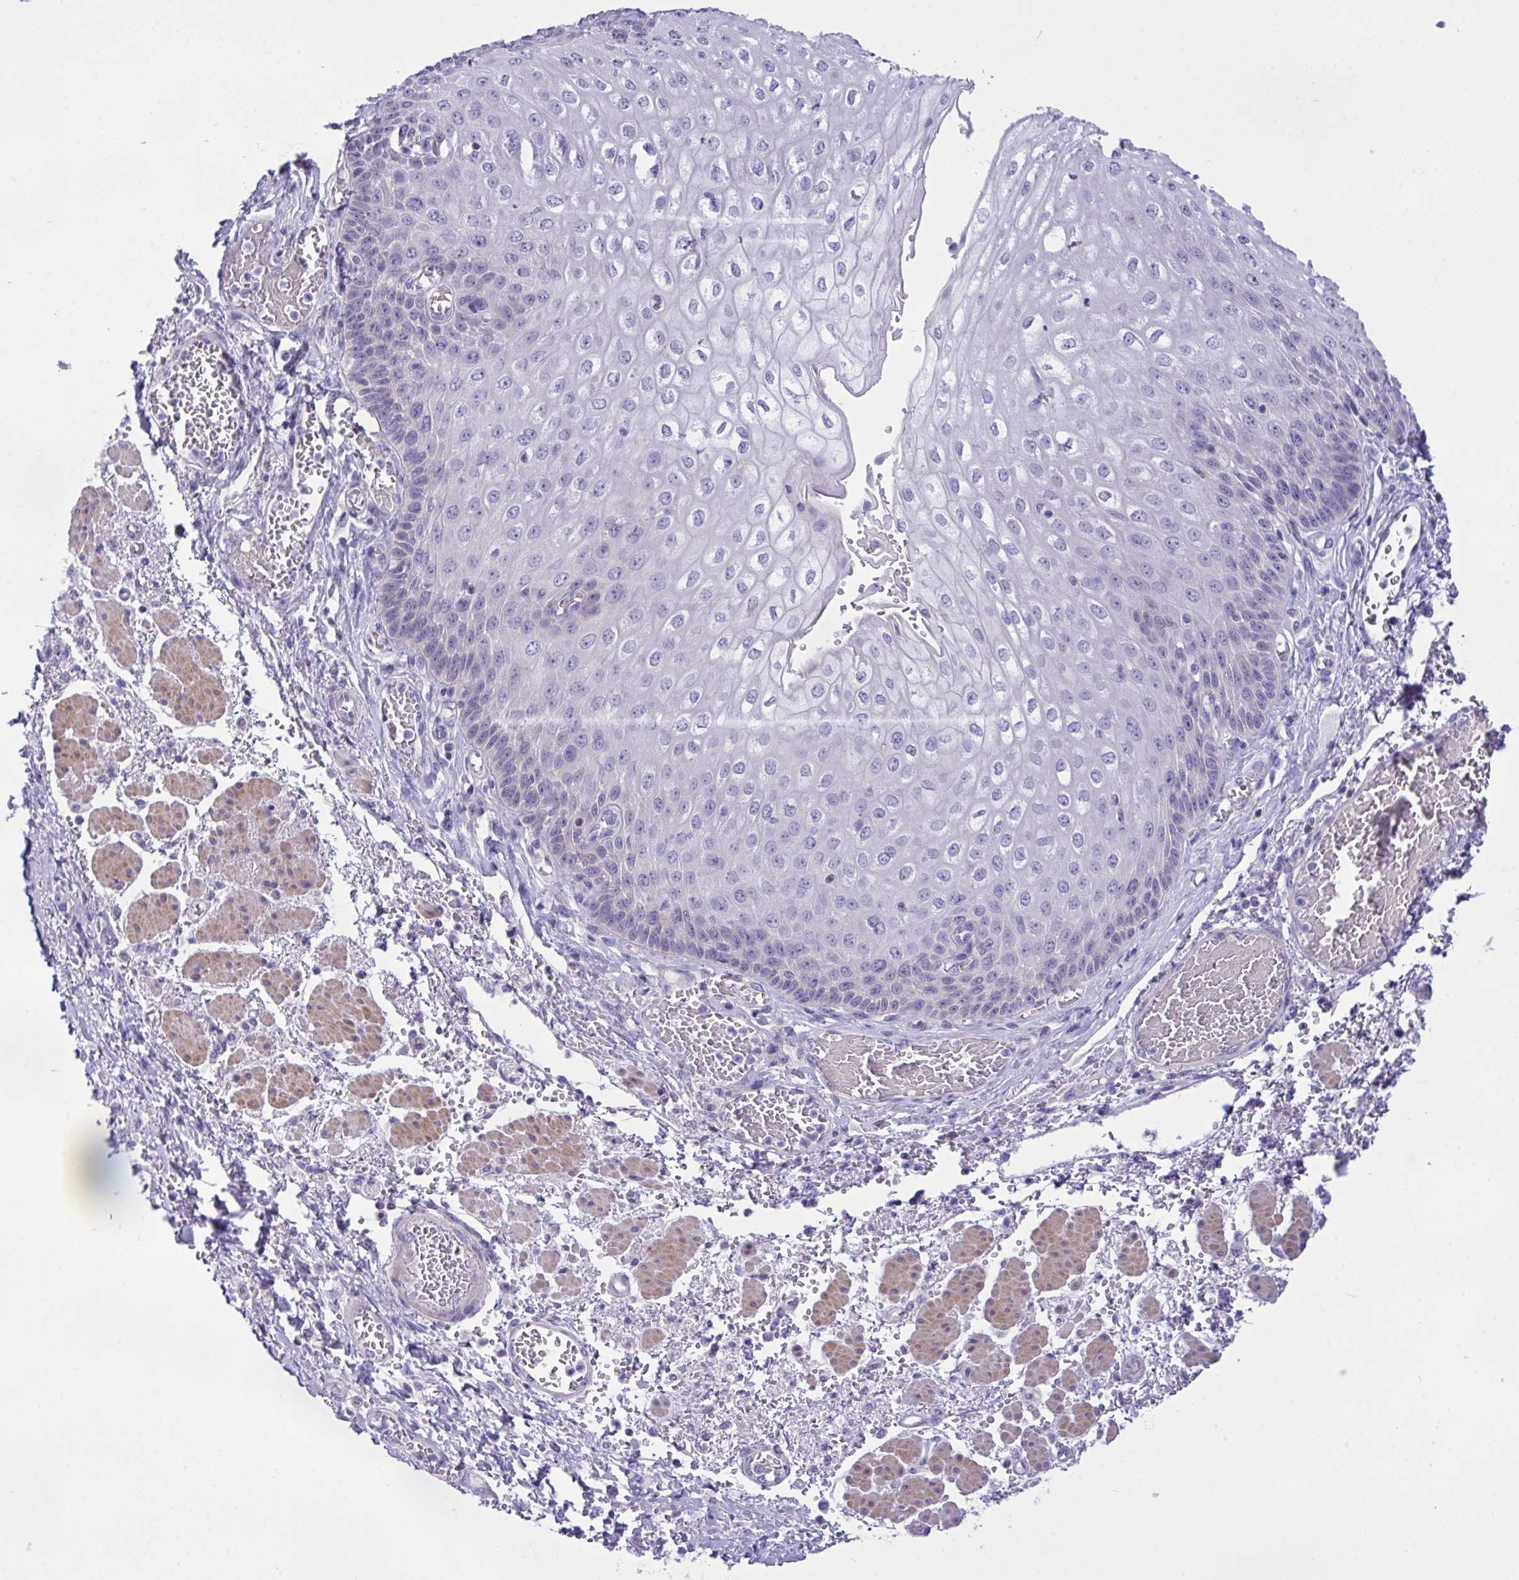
{"staining": {"intensity": "negative", "quantity": "none", "location": "none"}, "tissue": "esophagus", "cell_type": "Squamous epithelial cells", "image_type": "normal", "snomed": [{"axis": "morphology", "description": "Normal tissue, NOS"}, {"axis": "morphology", "description": "Adenocarcinoma, NOS"}, {"axis": "topography", "description": "Esophagus"}], "caption": "The immunohistochemistry histopathology image has no significant positivity in squamous epithelial cells of esophagus. (DAB (3,3'-diaminobenzidine) immunohistochemistry with hematoxylin counter stain).", "gene": "WDR97", "patient": {"sex": "male", "age": 81}}